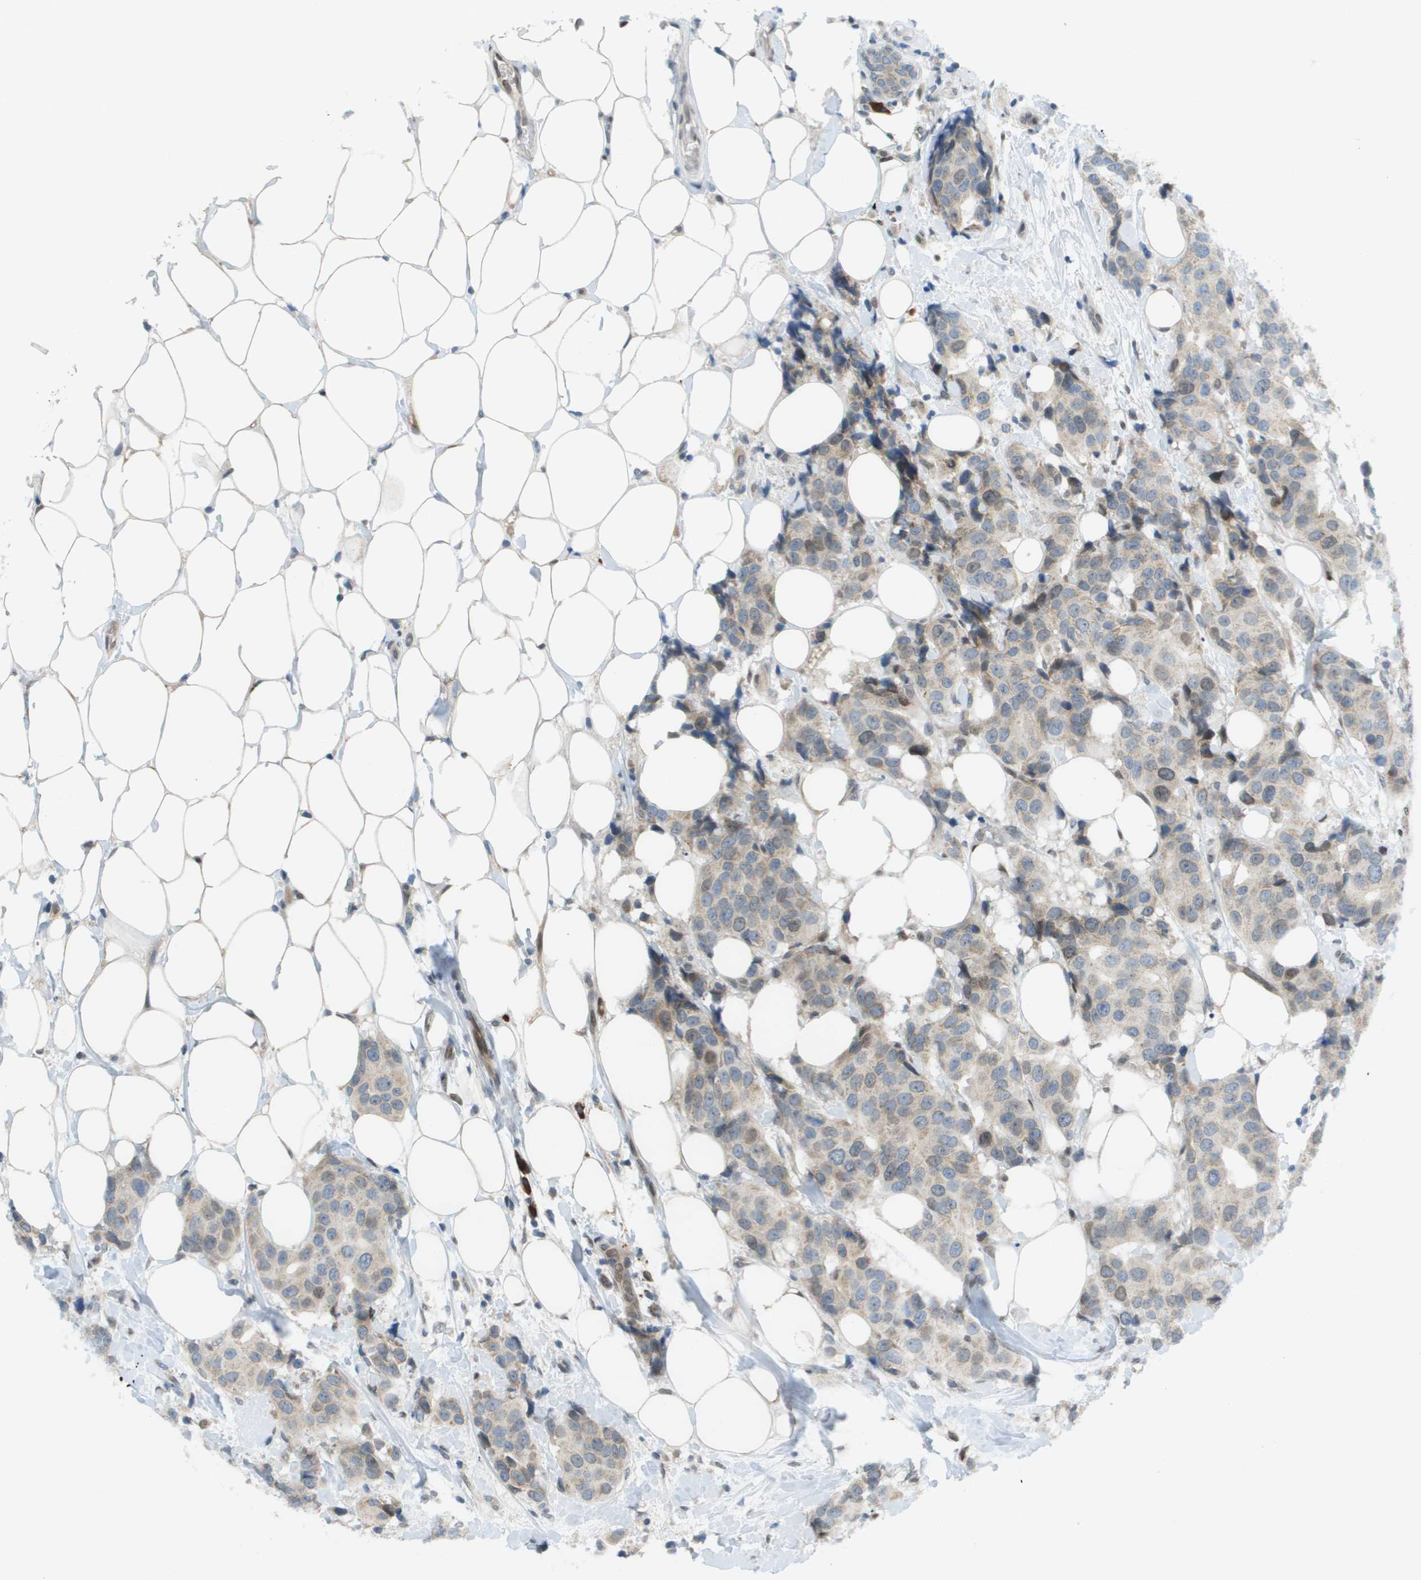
{"staining": {"intensity": "weak", "quantity": ">75%", "location": "cytoplasmic/membranous,nuclear"}, "tissue": "breast cancer", "cell_type": "Tumor cells", "image_type": "cancer", "snomed": [{"axis": "morphology", "description": "Normal tissue, NOS"}, {"axis": "morphology", "description": "Duct carcinoma"}, {"axis": "topography", "description": "Breast"}], "caption": "Protein staining of intraductal carcinoma (breast) tissue shows weak cytoplasmic/membranous and nuclear expression in about >75% of tumor cells. (Brightfield microscopy of DAB IHC at high magnification).", "gene": "CACNB4", "patient": {"sex": "female", "age": 39}}